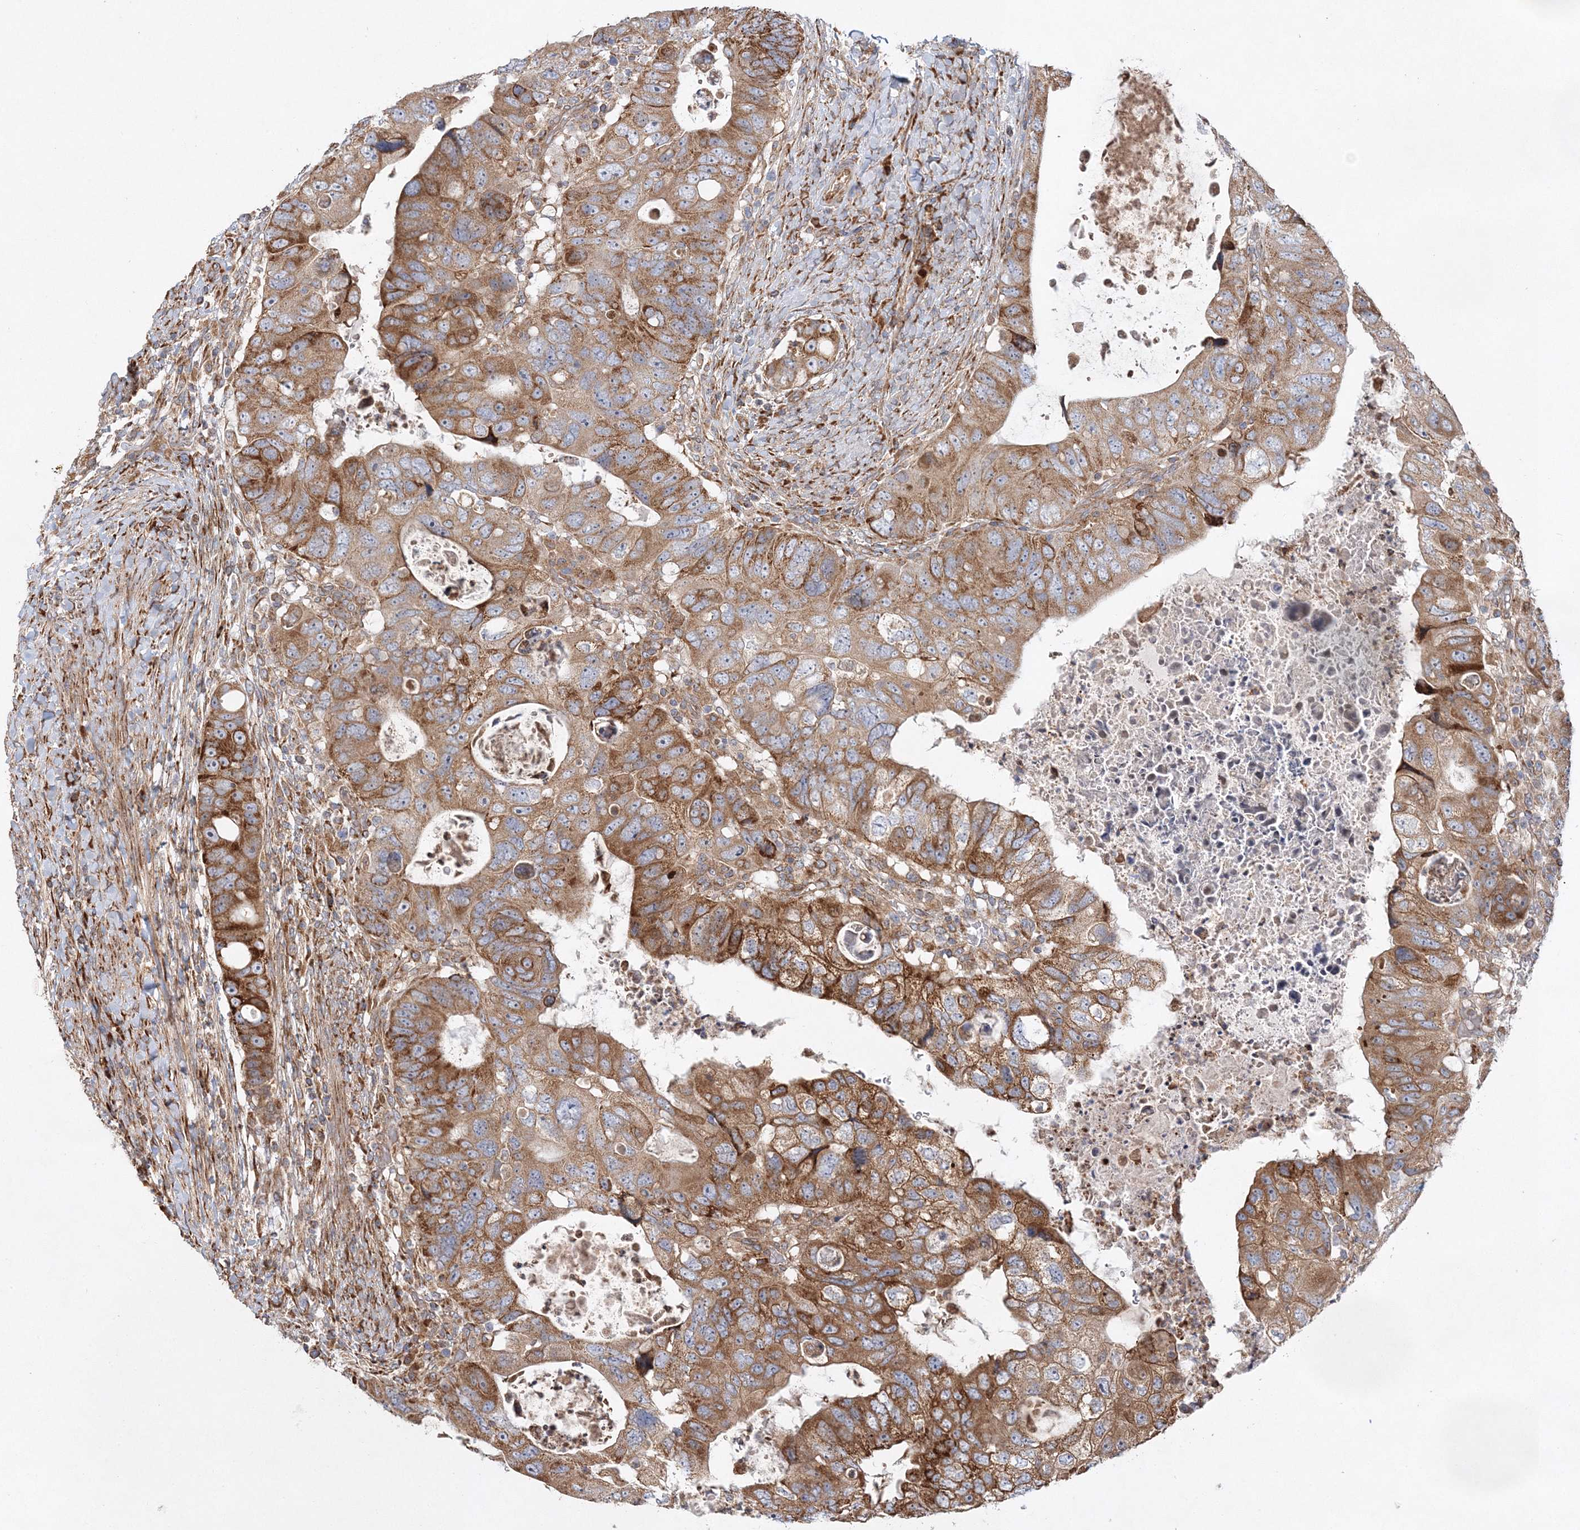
{"staining": {"intensity": "moderate", "quantity": ">75%", "location": "cytoplasmic/membranous"}, "tissue": "colorectal cancer", "cell_type": "Tumor cells", "image_type": "cancer", "snomed": [{"axis": "morphology", "description": "Adenocarcinoma, NOS"}, {"axis": "topography", "description": "Rectum"}], "caption": "The image exhibits a brown stain indicating the presence of a protein in the cytoplasmic/membranous of tumor cells in adenocarcinoma (colorectal). (DAB IHC, brown staining for protein, blue staining for nuclei).", "gene": "ZFYVE16", "patient": {"sex": "male", "age": 59}}